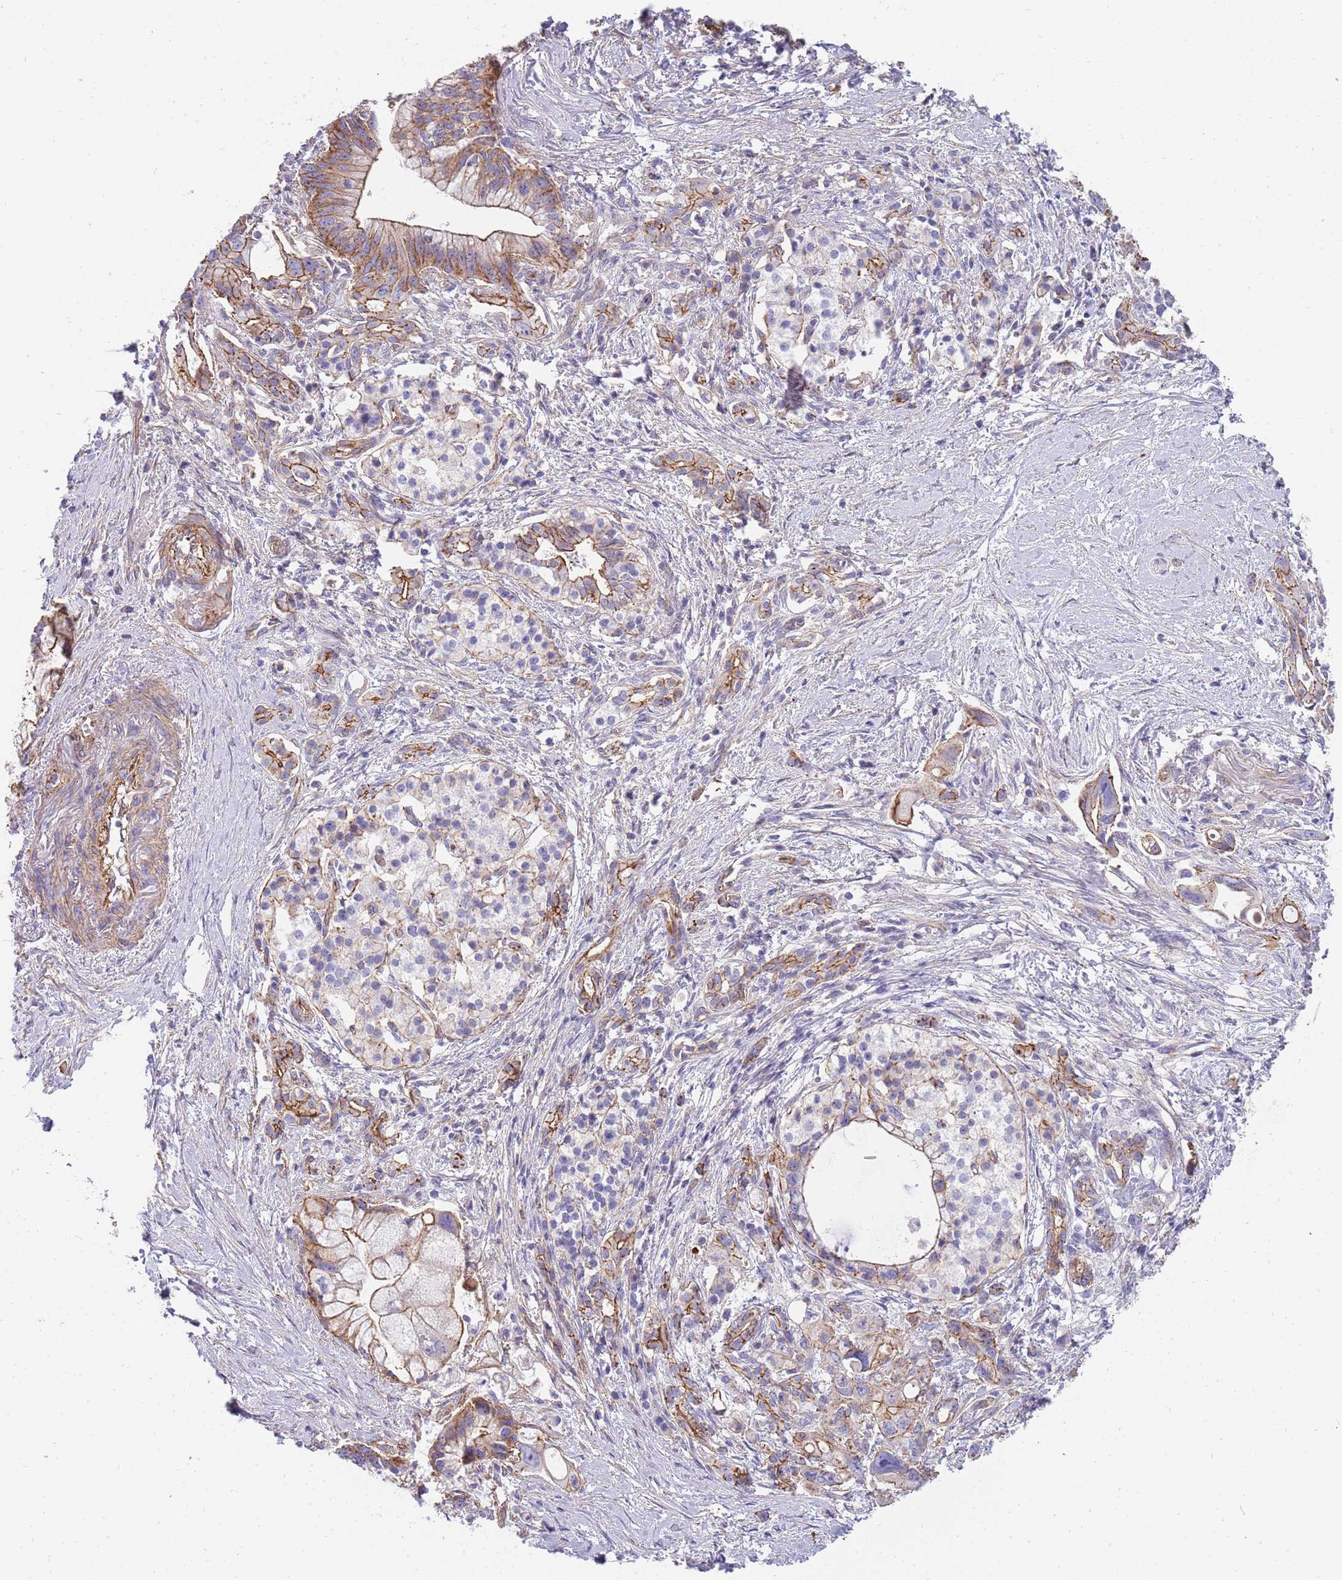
{"staining": {"intensity": "moderate", "quantity": ">75%", "location": "cytoplasmic/membranous"}, "tissue": "pancreatic cancer", "cell_type": "Tumor cells", "image_type": "cancer", "snomed": [{"axis": "morphology", "description": "Adenocarcinoma, NOS"}, {"axis": "topography", "description": "Pancreas"}], "caption": "Protein staining shows moderate cytoplasmic/membranous staining in approximately >75% of tumor cells in pancreatic cancer. (Brightfield microscopy of DAB IHC at high magnification).", "gene": "GFRAL", "patient": {"sex": "male", "age": 68}}